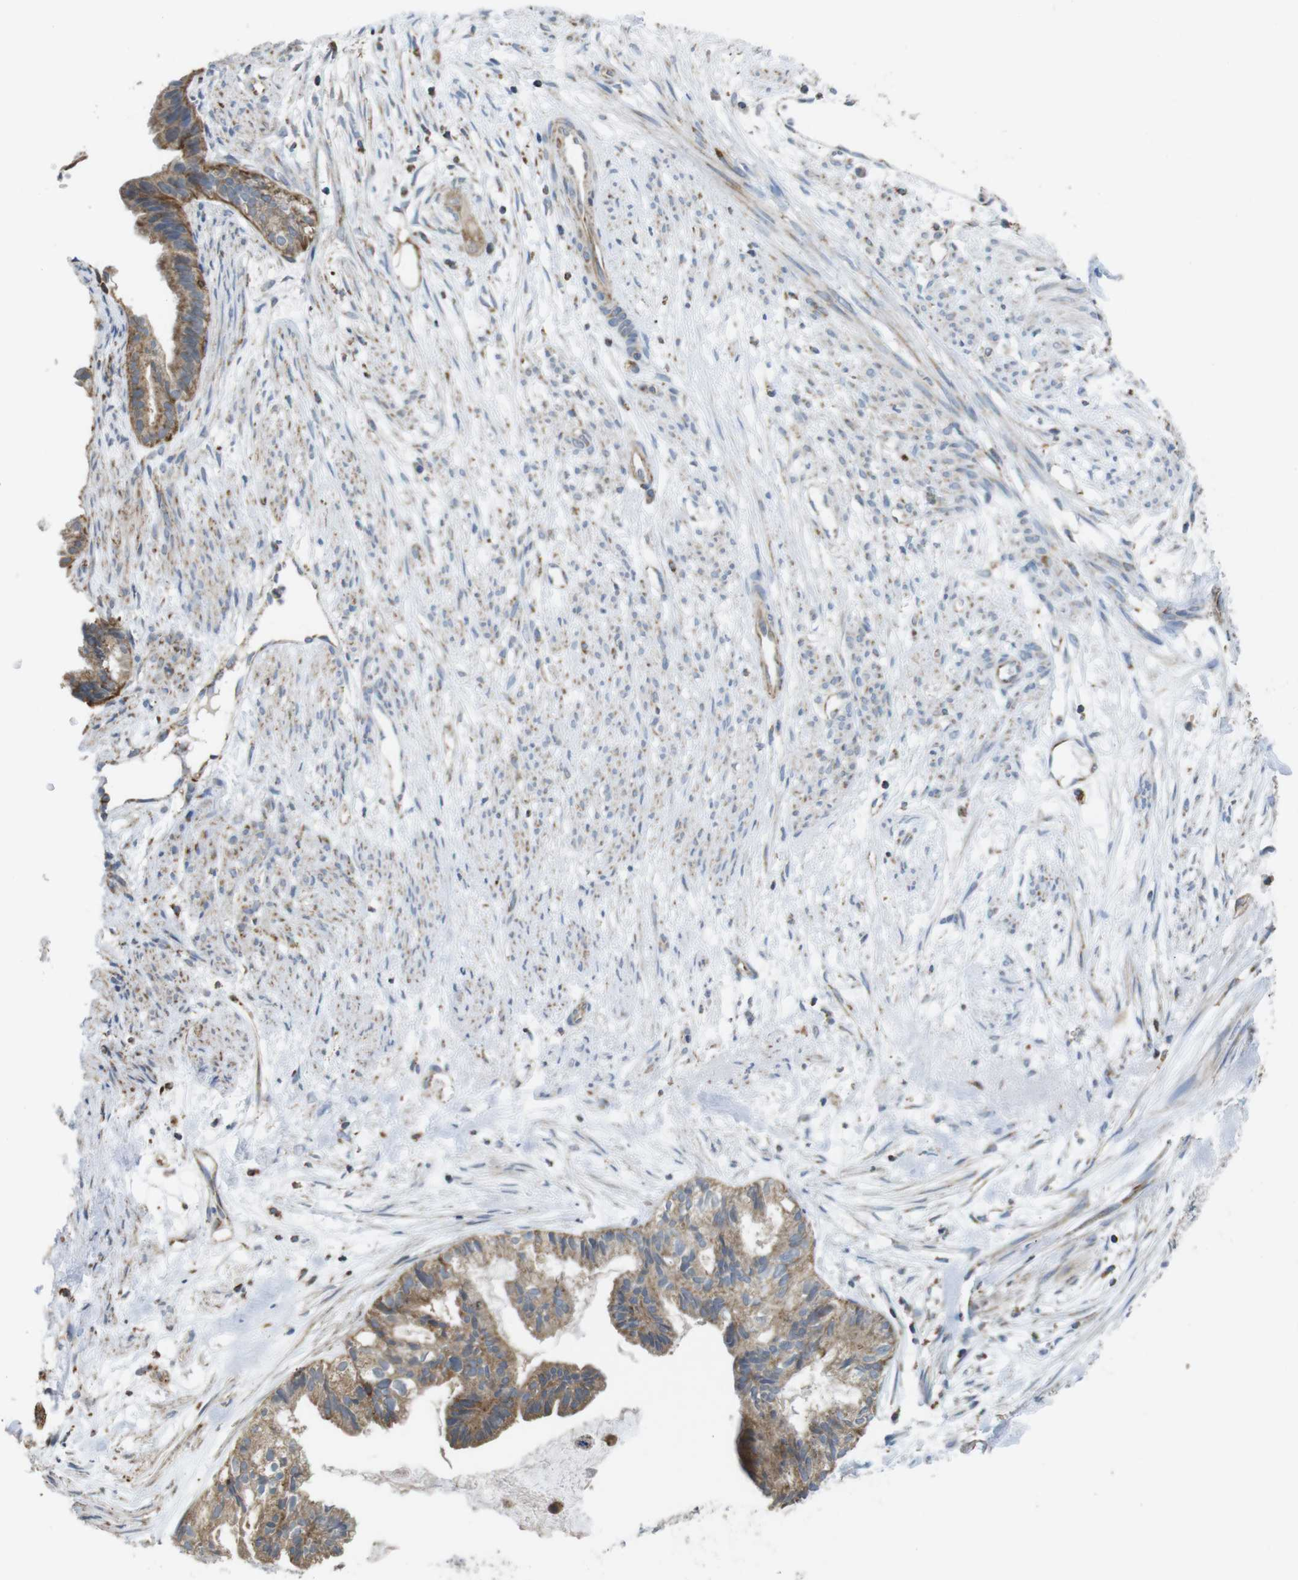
{"staining": {"intensity": "moderate", "quantity": ">75%", "location": "cytoplasmic/membranous"}, "tissue": "cervical cancer", "cell_type": "Tumor cells", "image_type": "cancer", "snomed": [{"axis": "morphology", "description": "Normal tissue, NOS"}, {"axis": "morphology", "description": "Adenocarcinoma, NOS"}, {"axis": "topography", "description": "Cervix"}, {"axis": "topography", "description": "Endometrium"}], "caption": "Protein positivity by IHC demonstrates moderate cytoplasmic/membranous positivity in approximately >75% of tumor cells in cervical cancer (adenocarcinoma). The staining was performed using DAB (3,3'-diaminobenzidine), with brown indicating positive protein expression. Nuclei are stained blue with hematoxylin.", "gene": "GRIK2", "patient": {"sex": "female", "age": 86}}